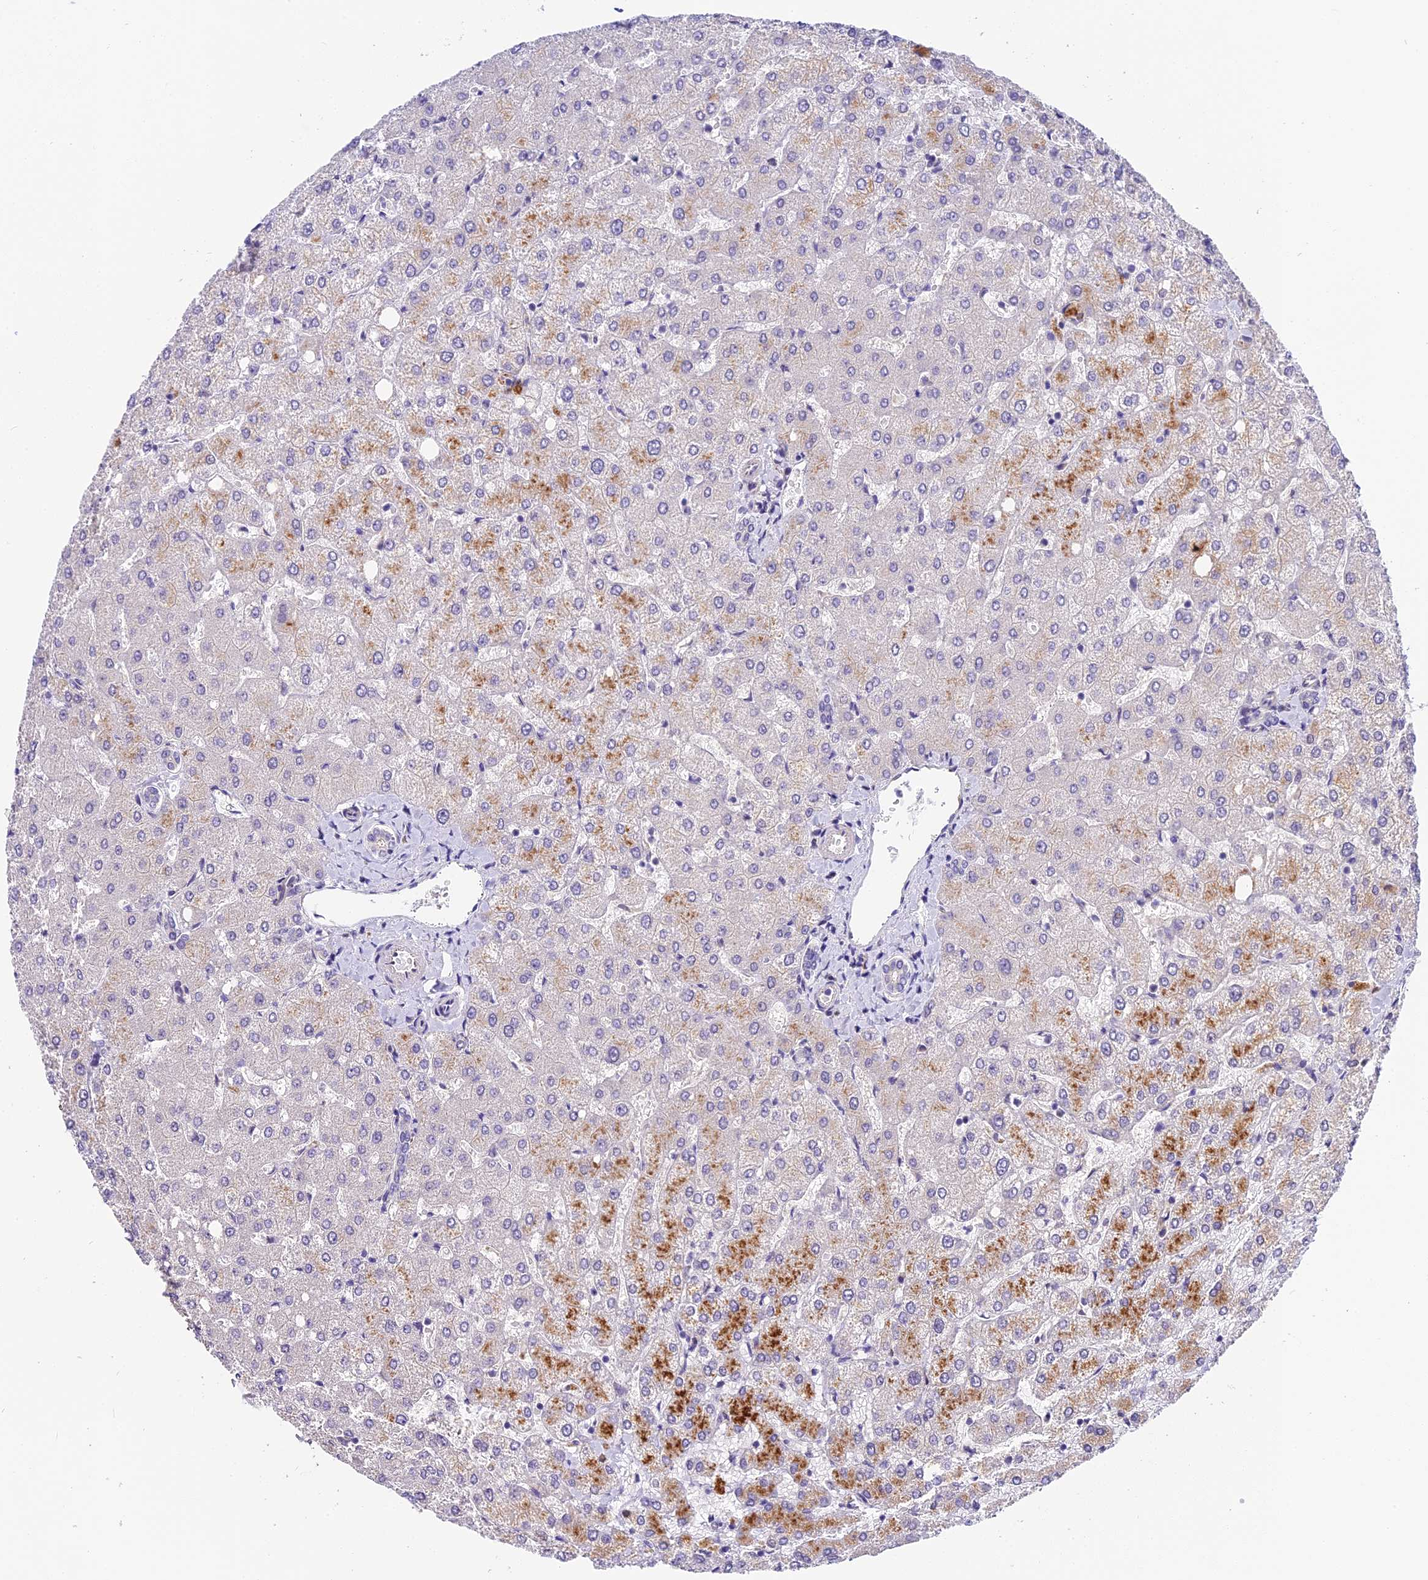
{"staining": {"intensity": "negative", "quantity": "none", "location": "none"}, "tissue": "liver", "cell_type": "Cholangiocytes", "image_type": "normal", "snomed": [{"axis": "morphology", "description": "Normal tissue, NOS"}, {"axis": "topography", "description": "Liver"}], "caption": "Cholangiocytes are negative for brown protein staining in unremarkable liver. (Stains: DAB immunohistochemistry (IHC) with hematoxylin counter stain, Microscopy: brightfield microscopy at high magnification).", "gene": "BSCL2", "patient": {"sex": "female", "age": 54}}